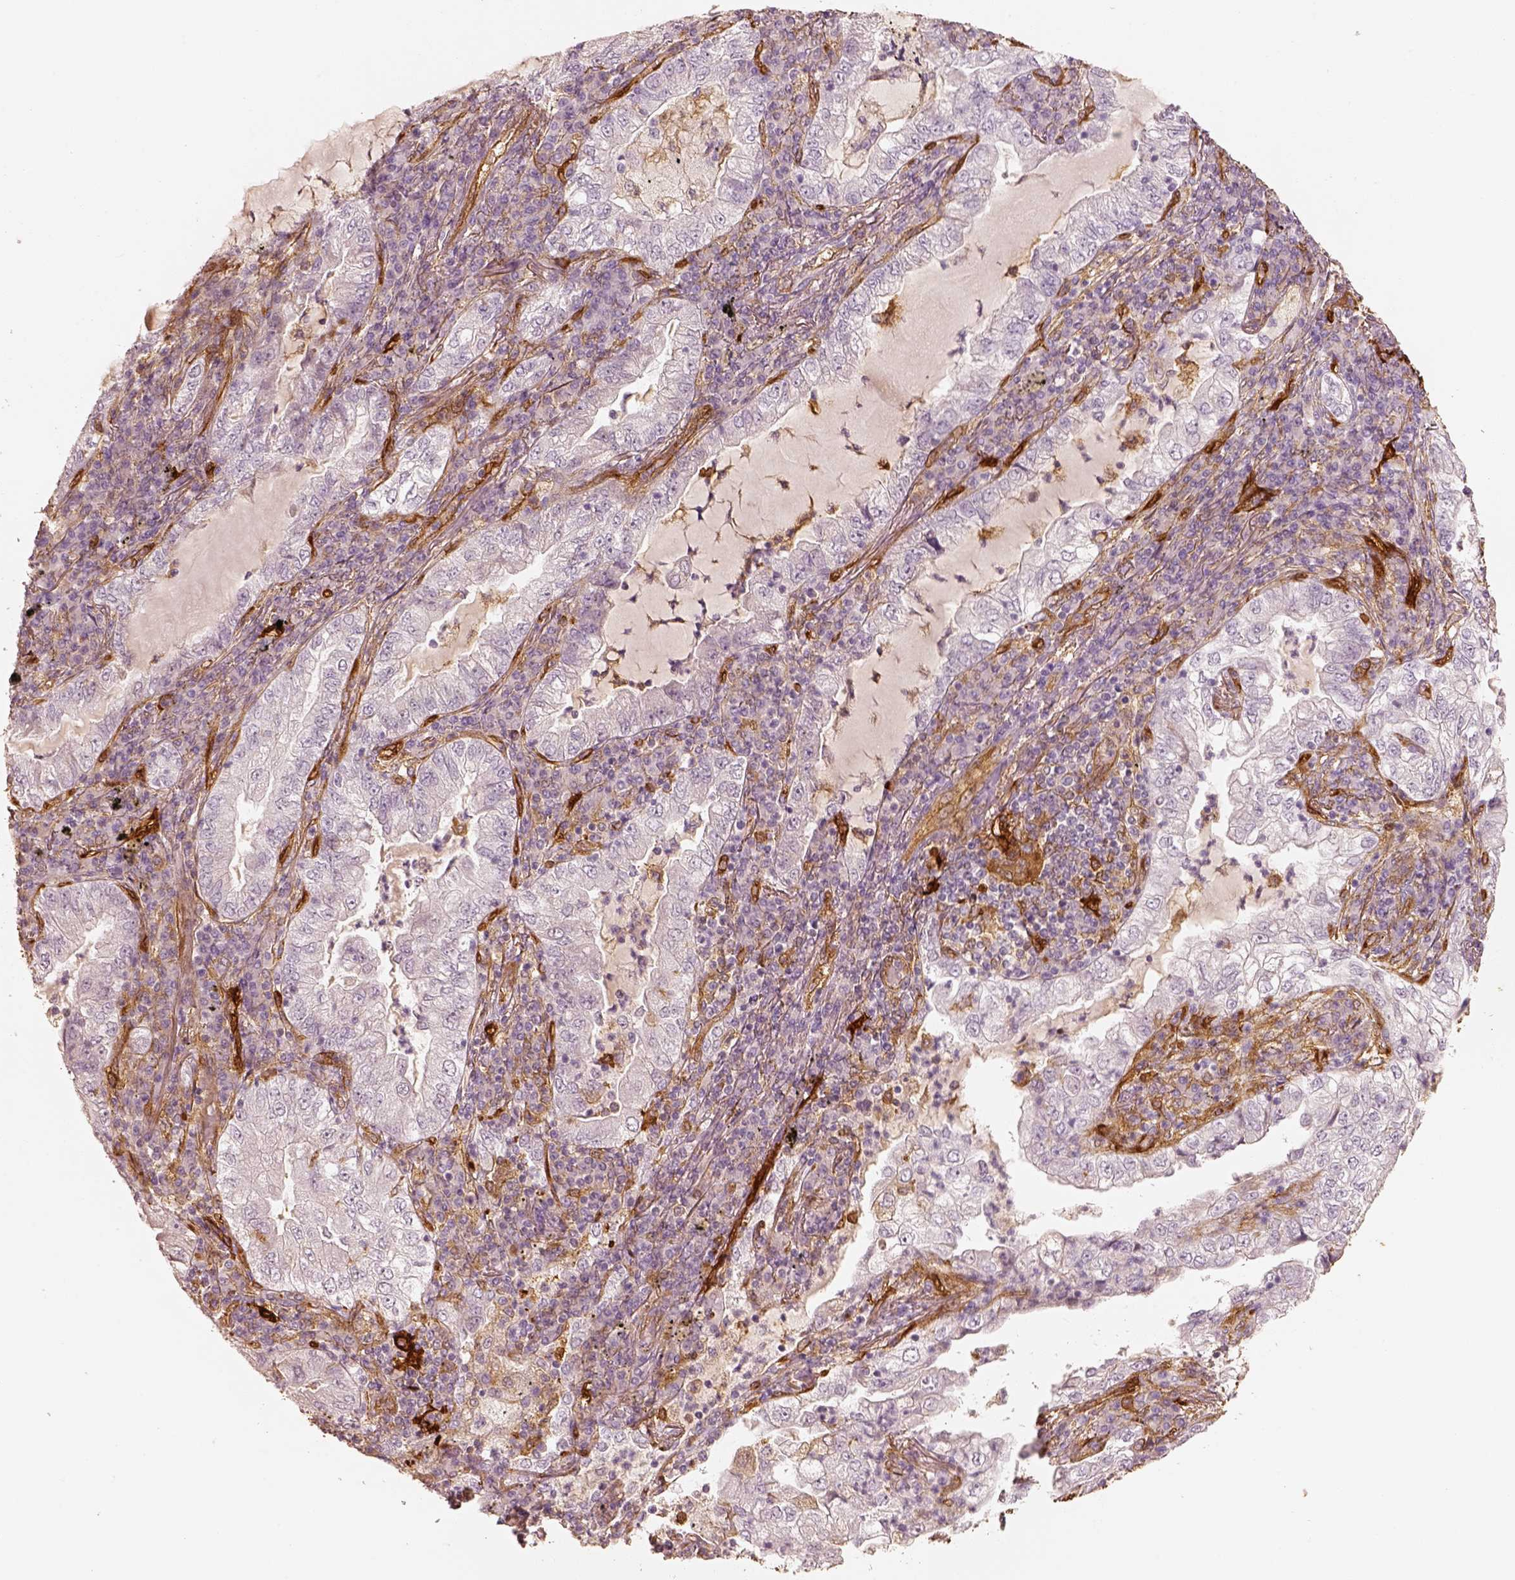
{"staining": {"intensity": "negative", "quantity": "none", "location": "none"}, "tissue": "lung cancer", "cell_type": "Tumor cells", "image_type": "cancer", "snomed": [{"axis": "morphology", "description": "Adenocarcinoma, NOS"}, {"axis": "topography", "description": "Lung"}], "caption": "Immunohistochemical staining of human adenocarcinoma (lung) shows no significant staining in tumor cells.", "gene": "FSCN1", "patient": {"sex": "female", "age": 73}}